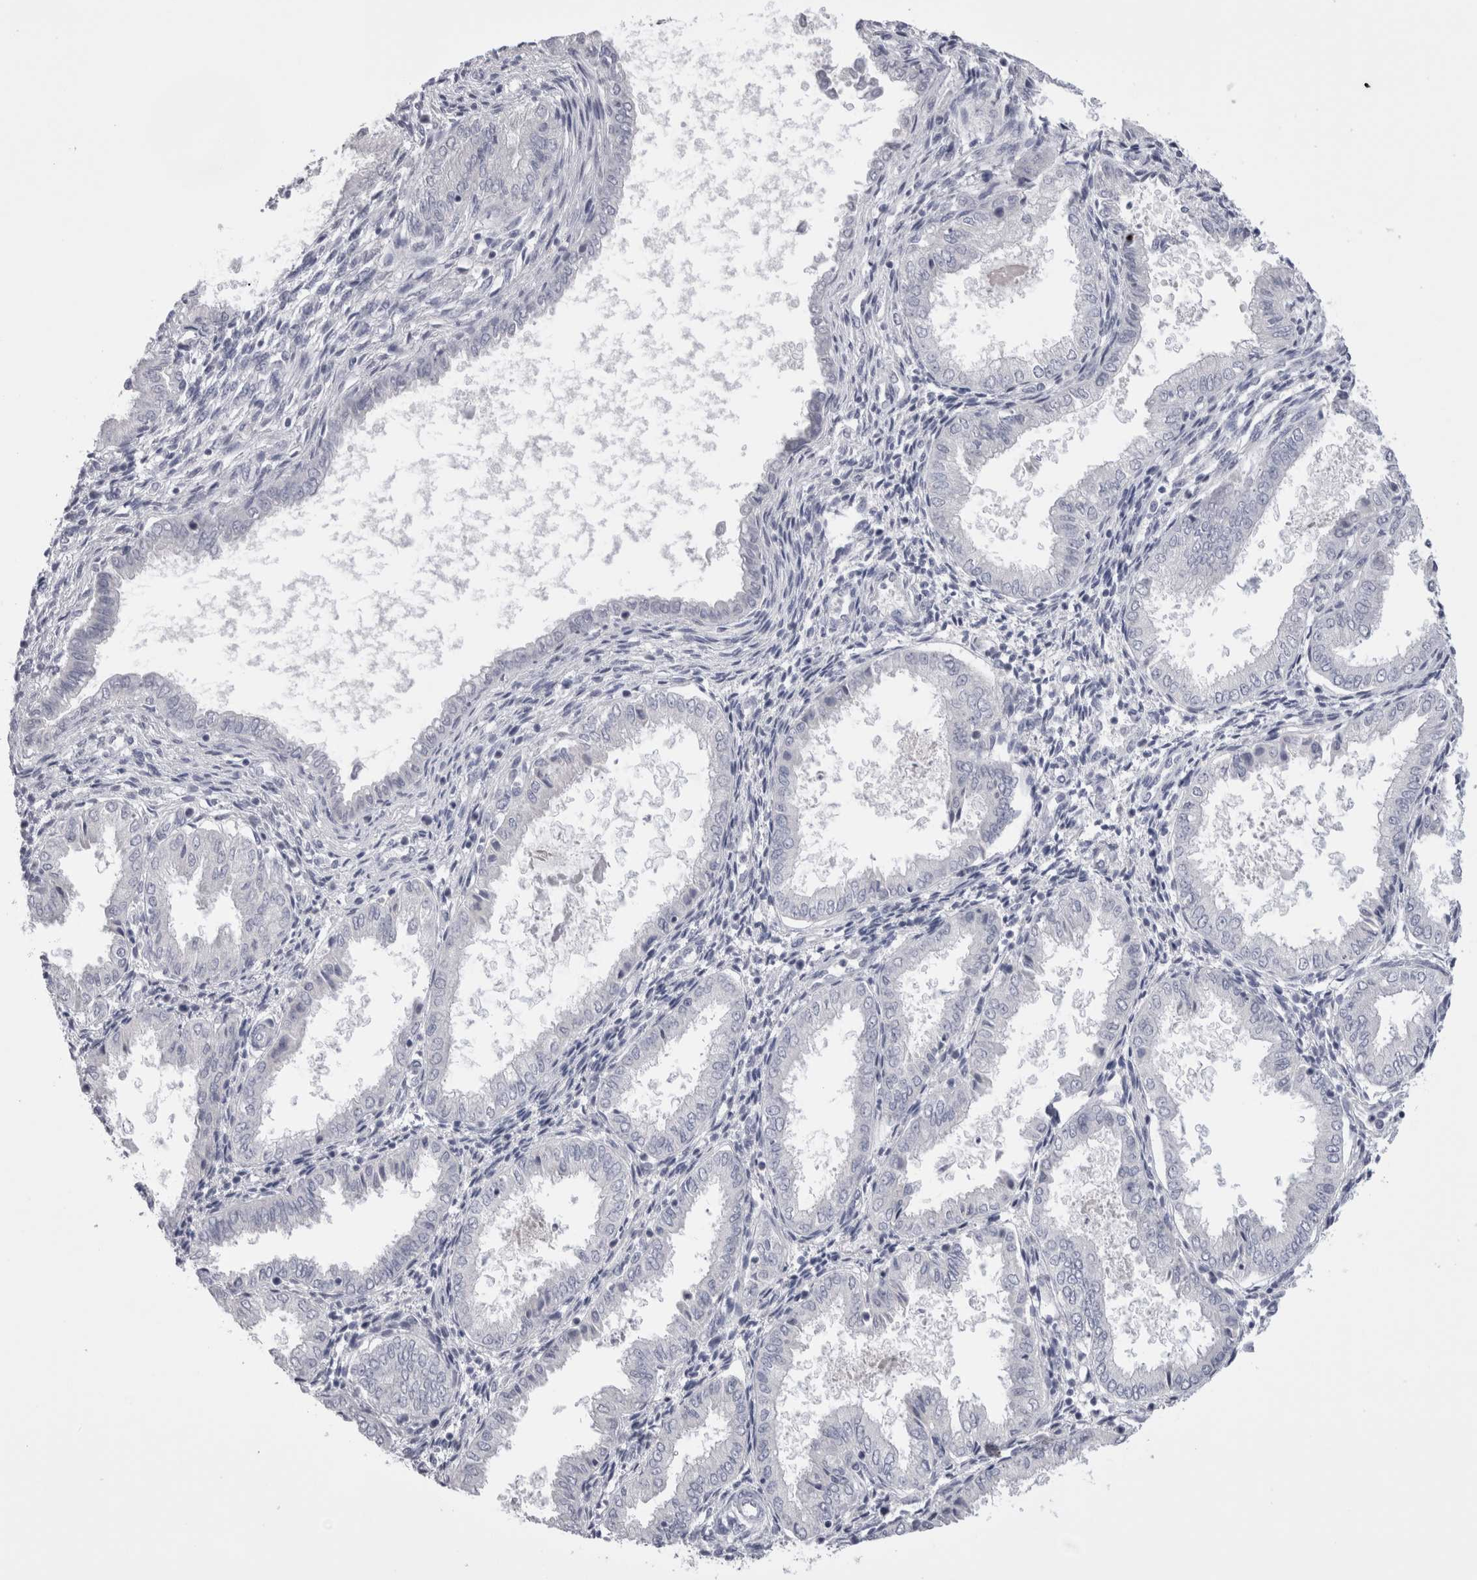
{"staining": {"intensity": "negative", "quantity": "none", "location": "none"}, "tissue": "endometrium", "cell_type": "Cells in endometrial stroma", "image_type": "normal", "snomed": [{"axis": "morphology", "description": "Normal tissue, NOS"}, {"axis": "topography", "description": "Endometrium"}], "caption": "Endometrium stained for a protein using immunohistochemistry reveals no staining cells in endometrial stroma.", "gene": "SUCNR1", "patient": {"sex": "female", "age": 33}}